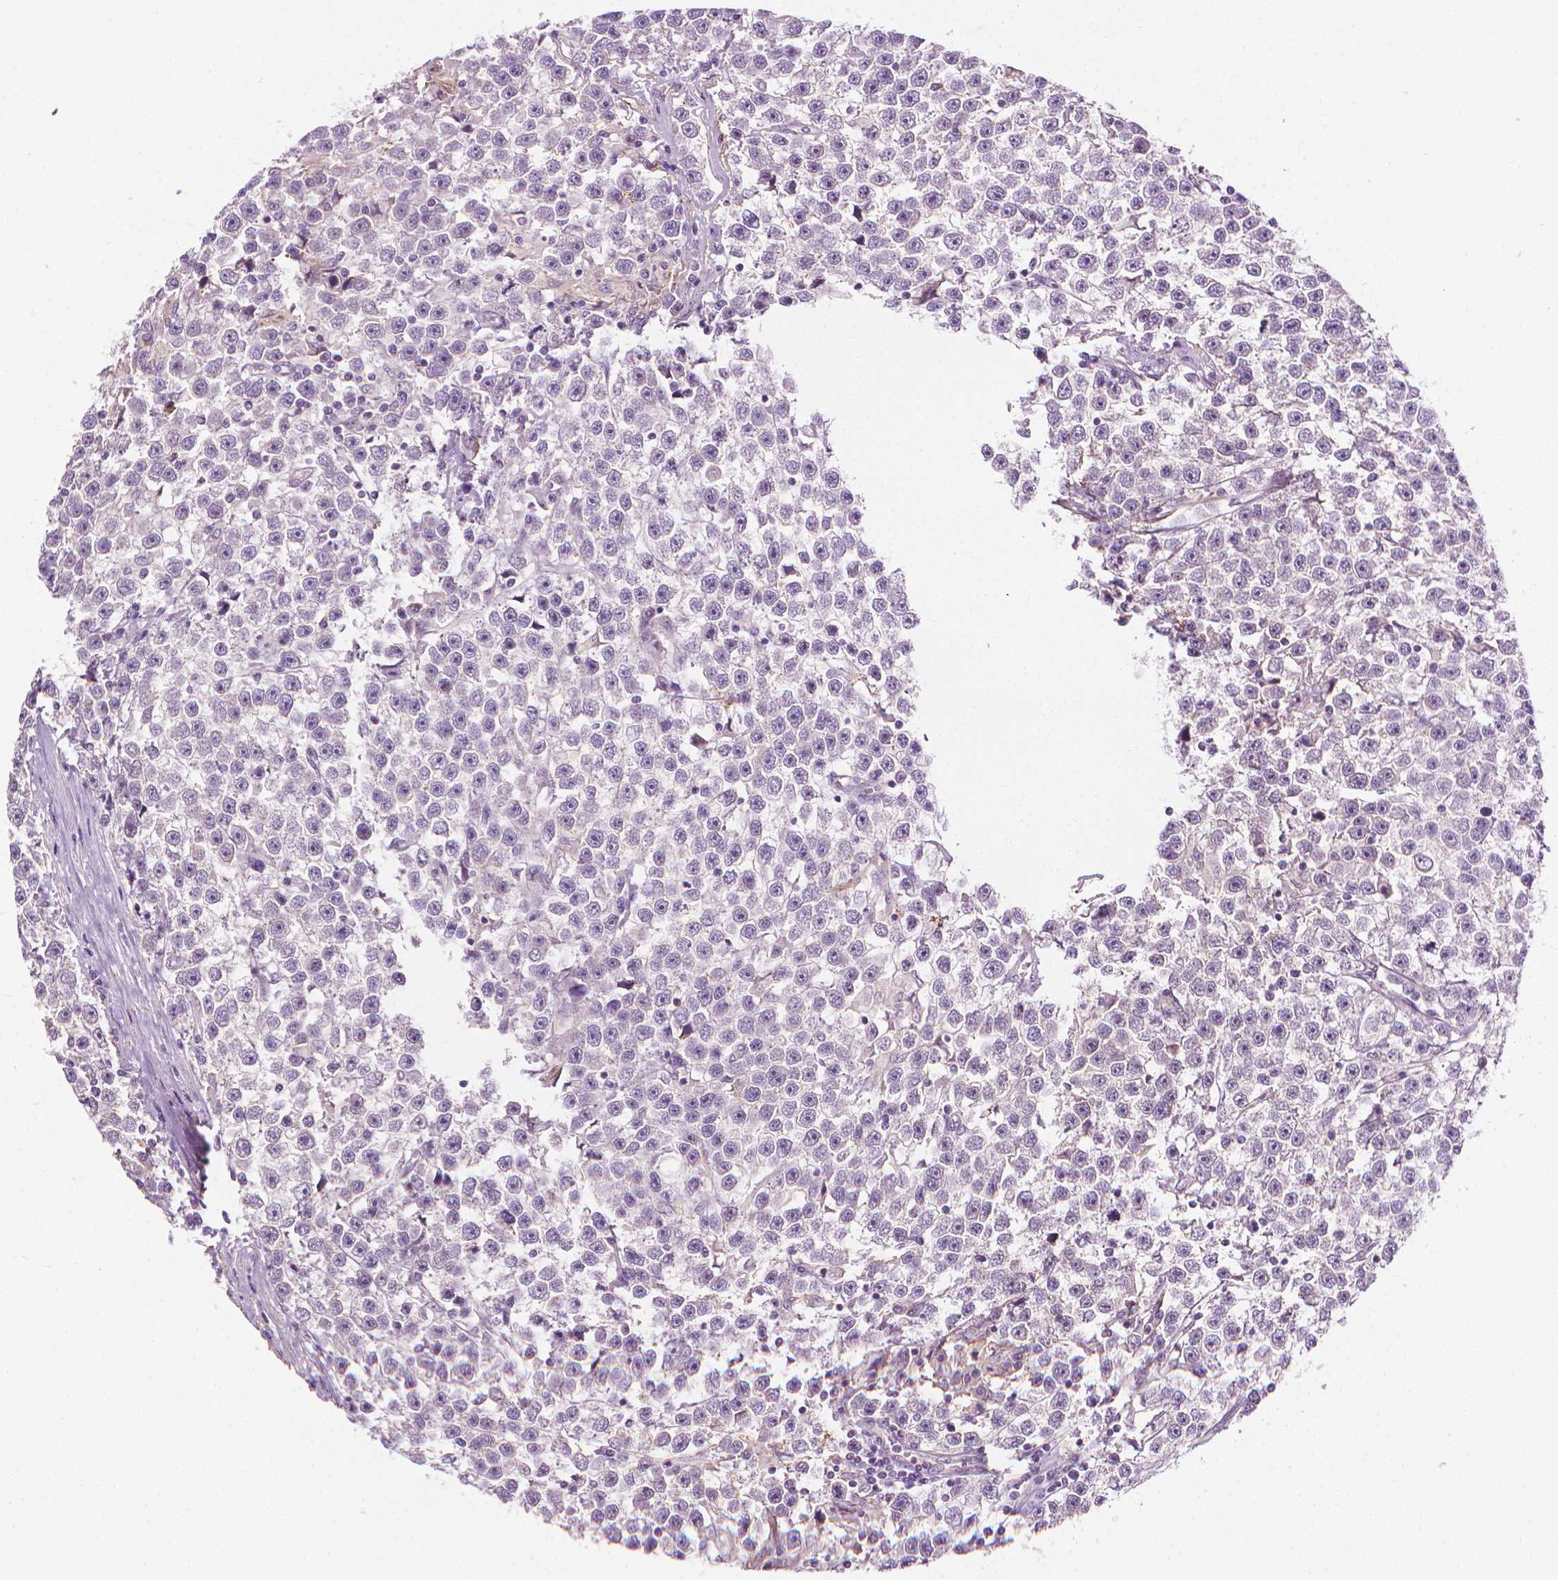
{"staining": {"intensity": "negative", "quantity": "none", "location": "none"}, "tissue": "testis cancer", "cell_type": "Tumor cells", "image_type": "cancer", "snomed": [{"axis": "morphology", "description": "Seminoma, NOS"}, {"axis": "topography", "description": "Testis"}], "caption": "Tumor cells are negative for brown protein staining in testis seminoma. (DAB (3,3'-diaminobenzidine) IHC, high magnification).", "gene": "MCOLN3", "patient": {"sex": "male", "age": 31}}